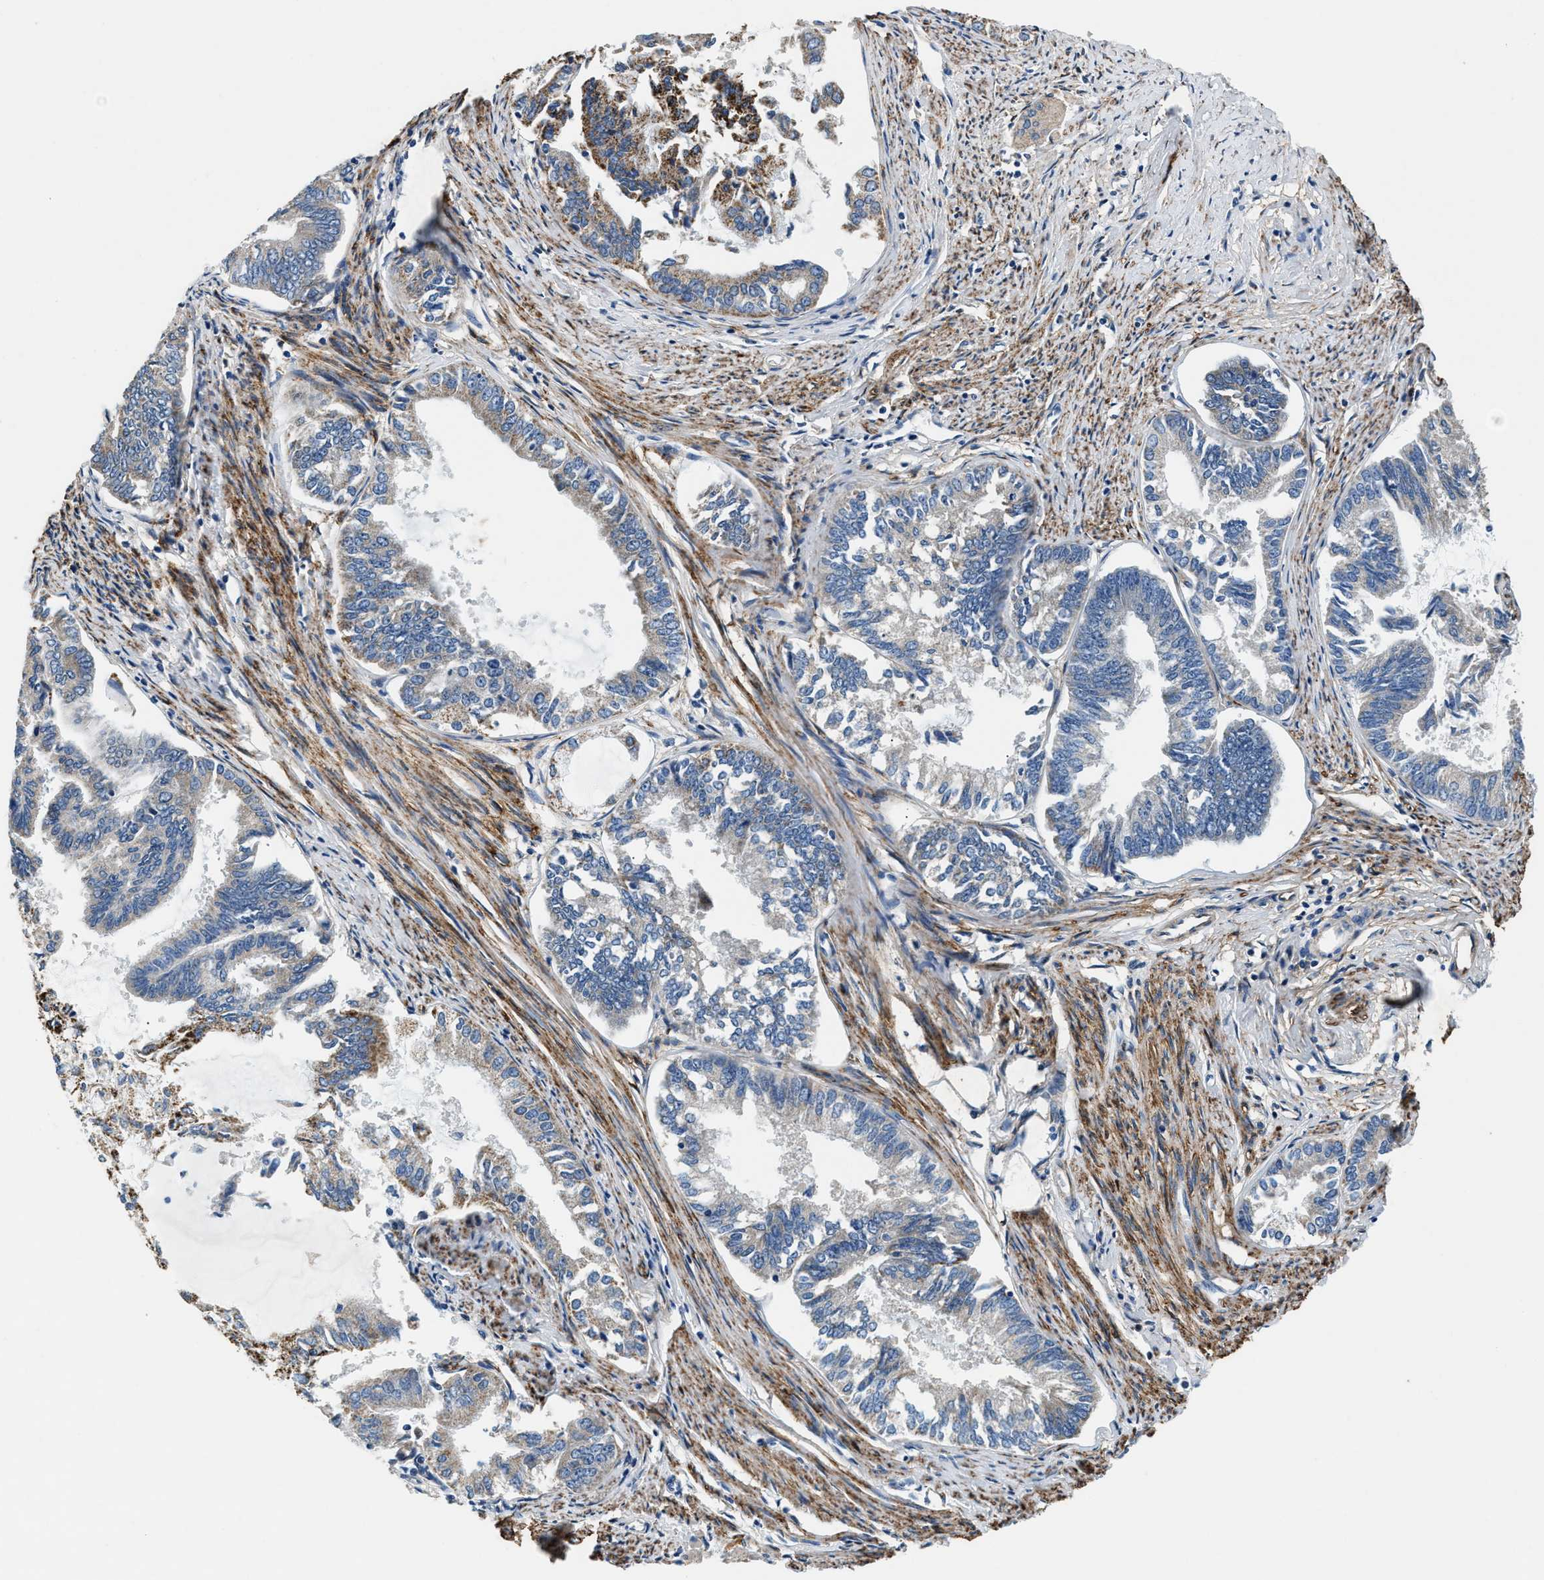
{"staining": {"intensity": "moderate", "quantity": "<25%", "location": "cytoplasmic/membranous"}, "tissue": "endometrial cancer", "cell_type": "Tumor cells", "image_type": "cancer", "snomed": [{"axis": "morphology", "description": "Adenocarcinoma, NOS"}, {"axis": "topography", "description": "Endometrium"}], "caption": "Immunohistochemistry of endometrial adenocarcinoma reveals low levels of moderate cytoplasmic/membranous positivity in approximately <25% of tumor cells.", "gene": "PRTFDC1", "patient": {"sex": "female", "age": 86}}